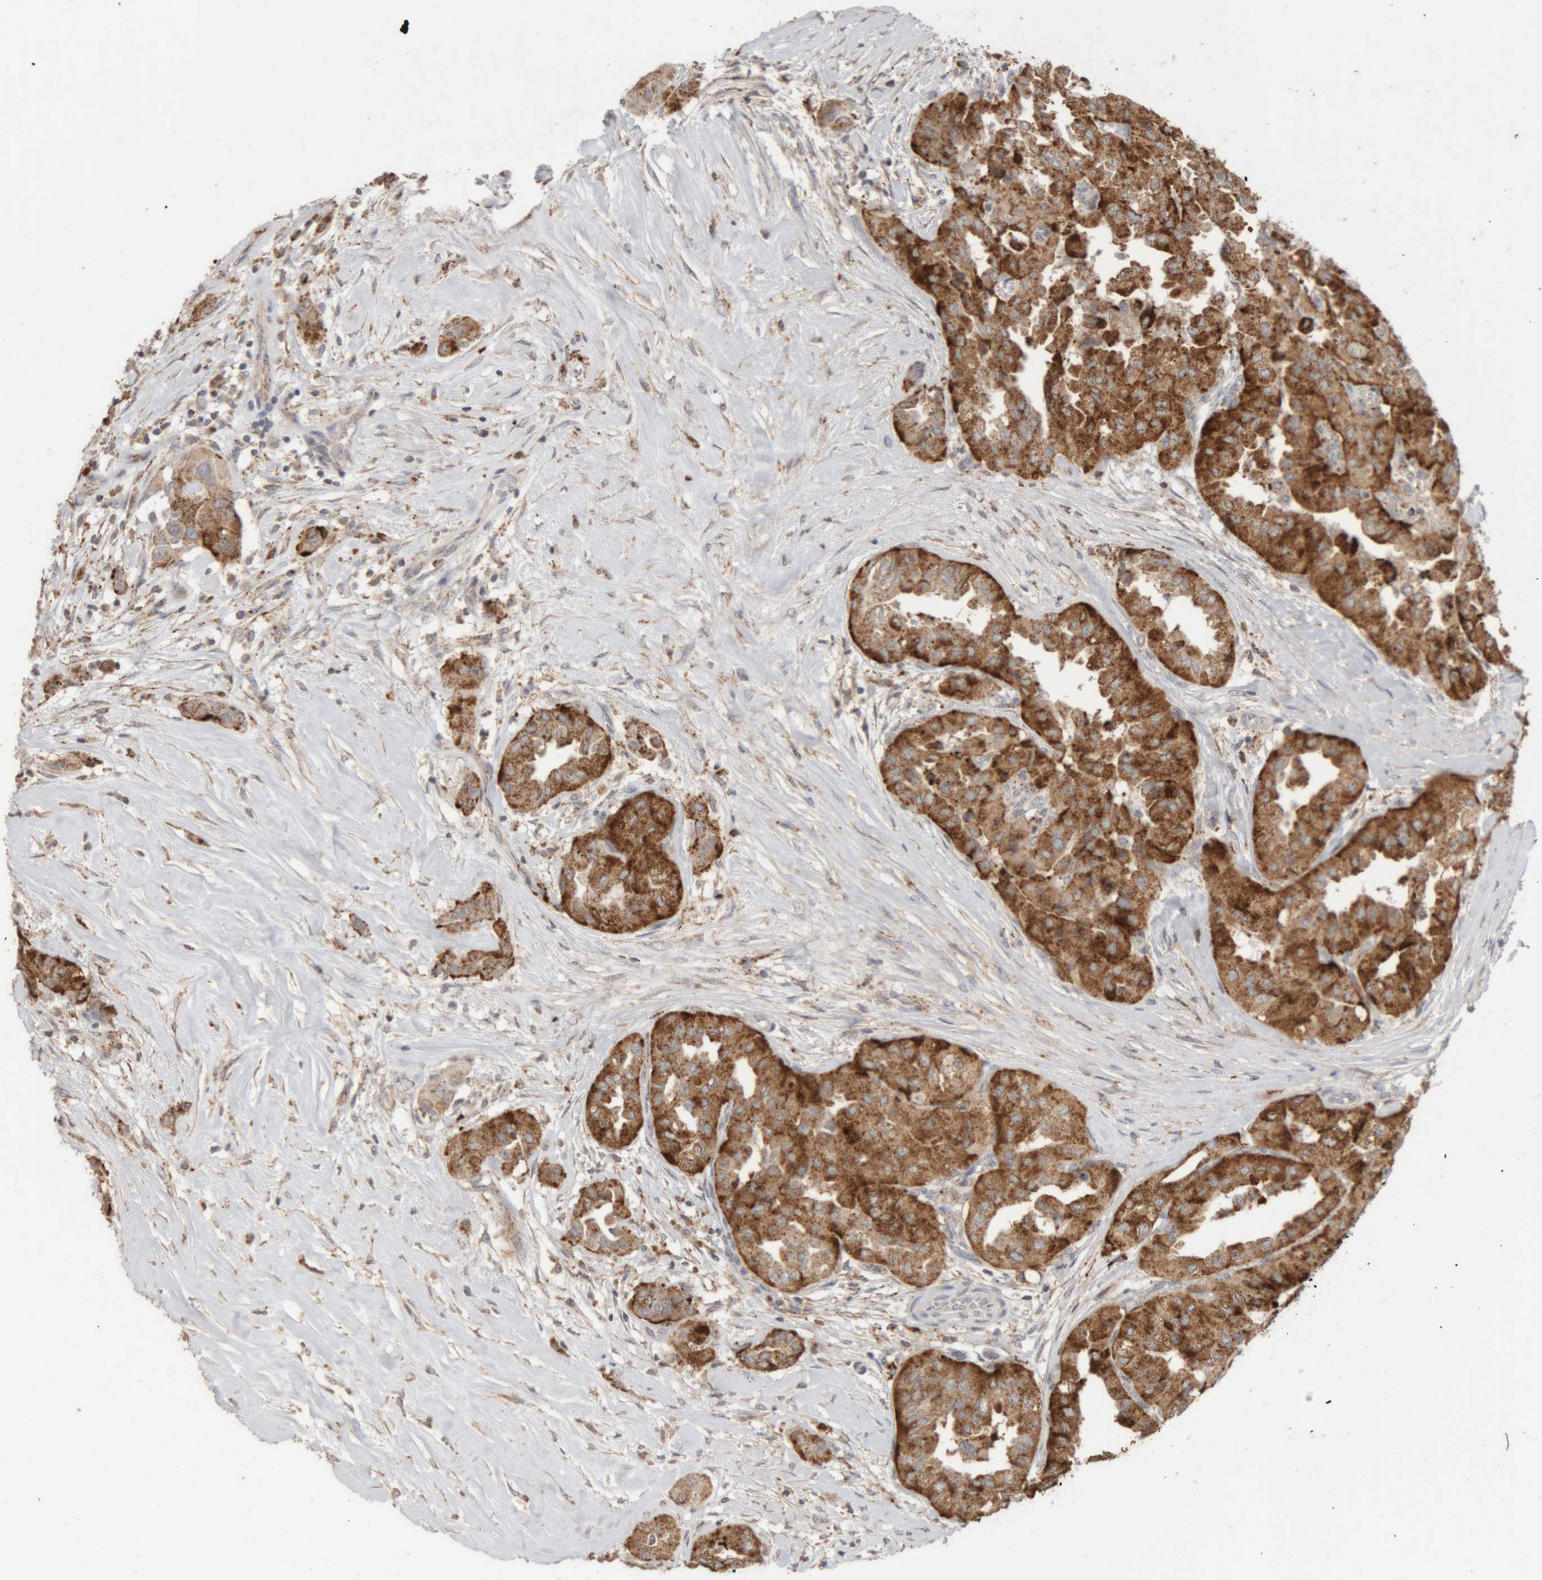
{"staining": {"intensity": "strong", "quantity": ">75%", "location": "cytoplasmic/membranous"}, "tissue": "thyroid cancer", "cell_type": "Tumor cells", "image_type": "cancer", "snomed": [{"axis": "morphology", "description": "Papillary adenocarcinoma, NOS"}, {"axis": "topography", "description": "Thyroid gland"}], "caption": "Thyroid papillary adenocarcinoma stained with a brown dye exhibits strong cytoplasmic/membranous positive staining in approximately >75% of tumor cells.", "gene": "ARSA", "patient": {"sex": "female", "age": 59}}